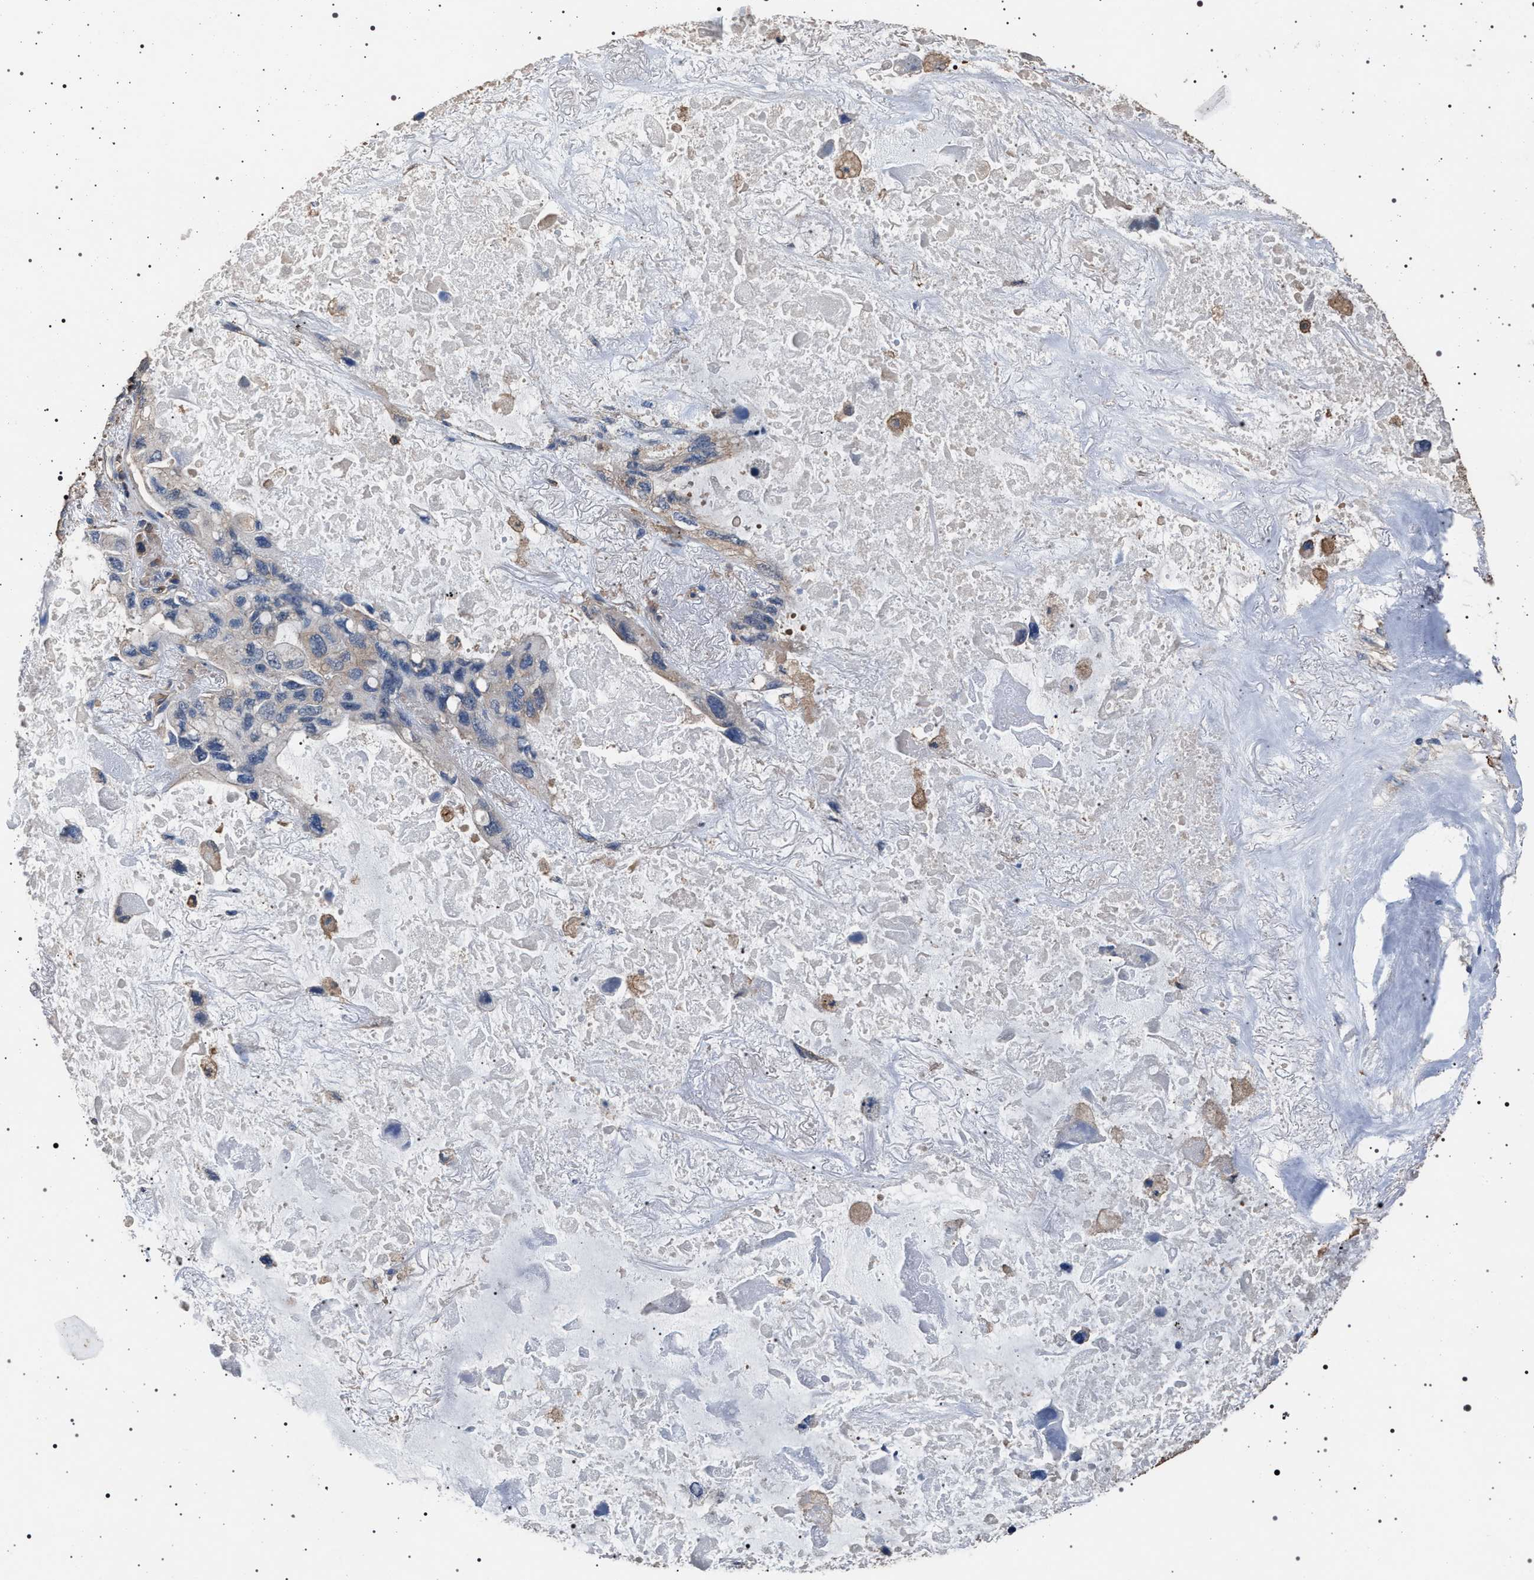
{"staining": {"intensity": "moderate", "quantity": ">75%", "location": "cytoplasmic/membranous"}, "tissue": "lung cancer", "cell_type": "Tumor cells", "image_type": "cancer", "snomed": [{"axis": "morphology", "description": "Squamous cell carcinoma, NOS"}, {"axis": "topography", "description": "Lung"}], "caption": "There is medium levels of moderate cytoplasmic/membranous staining in tumor cells of lung cancer (squamous cell carcinoma), as demonstrated by immunohistochemical staining (brown color).", "gene": "SMAP2", "patient": {"sex": "female", "age": 73}}